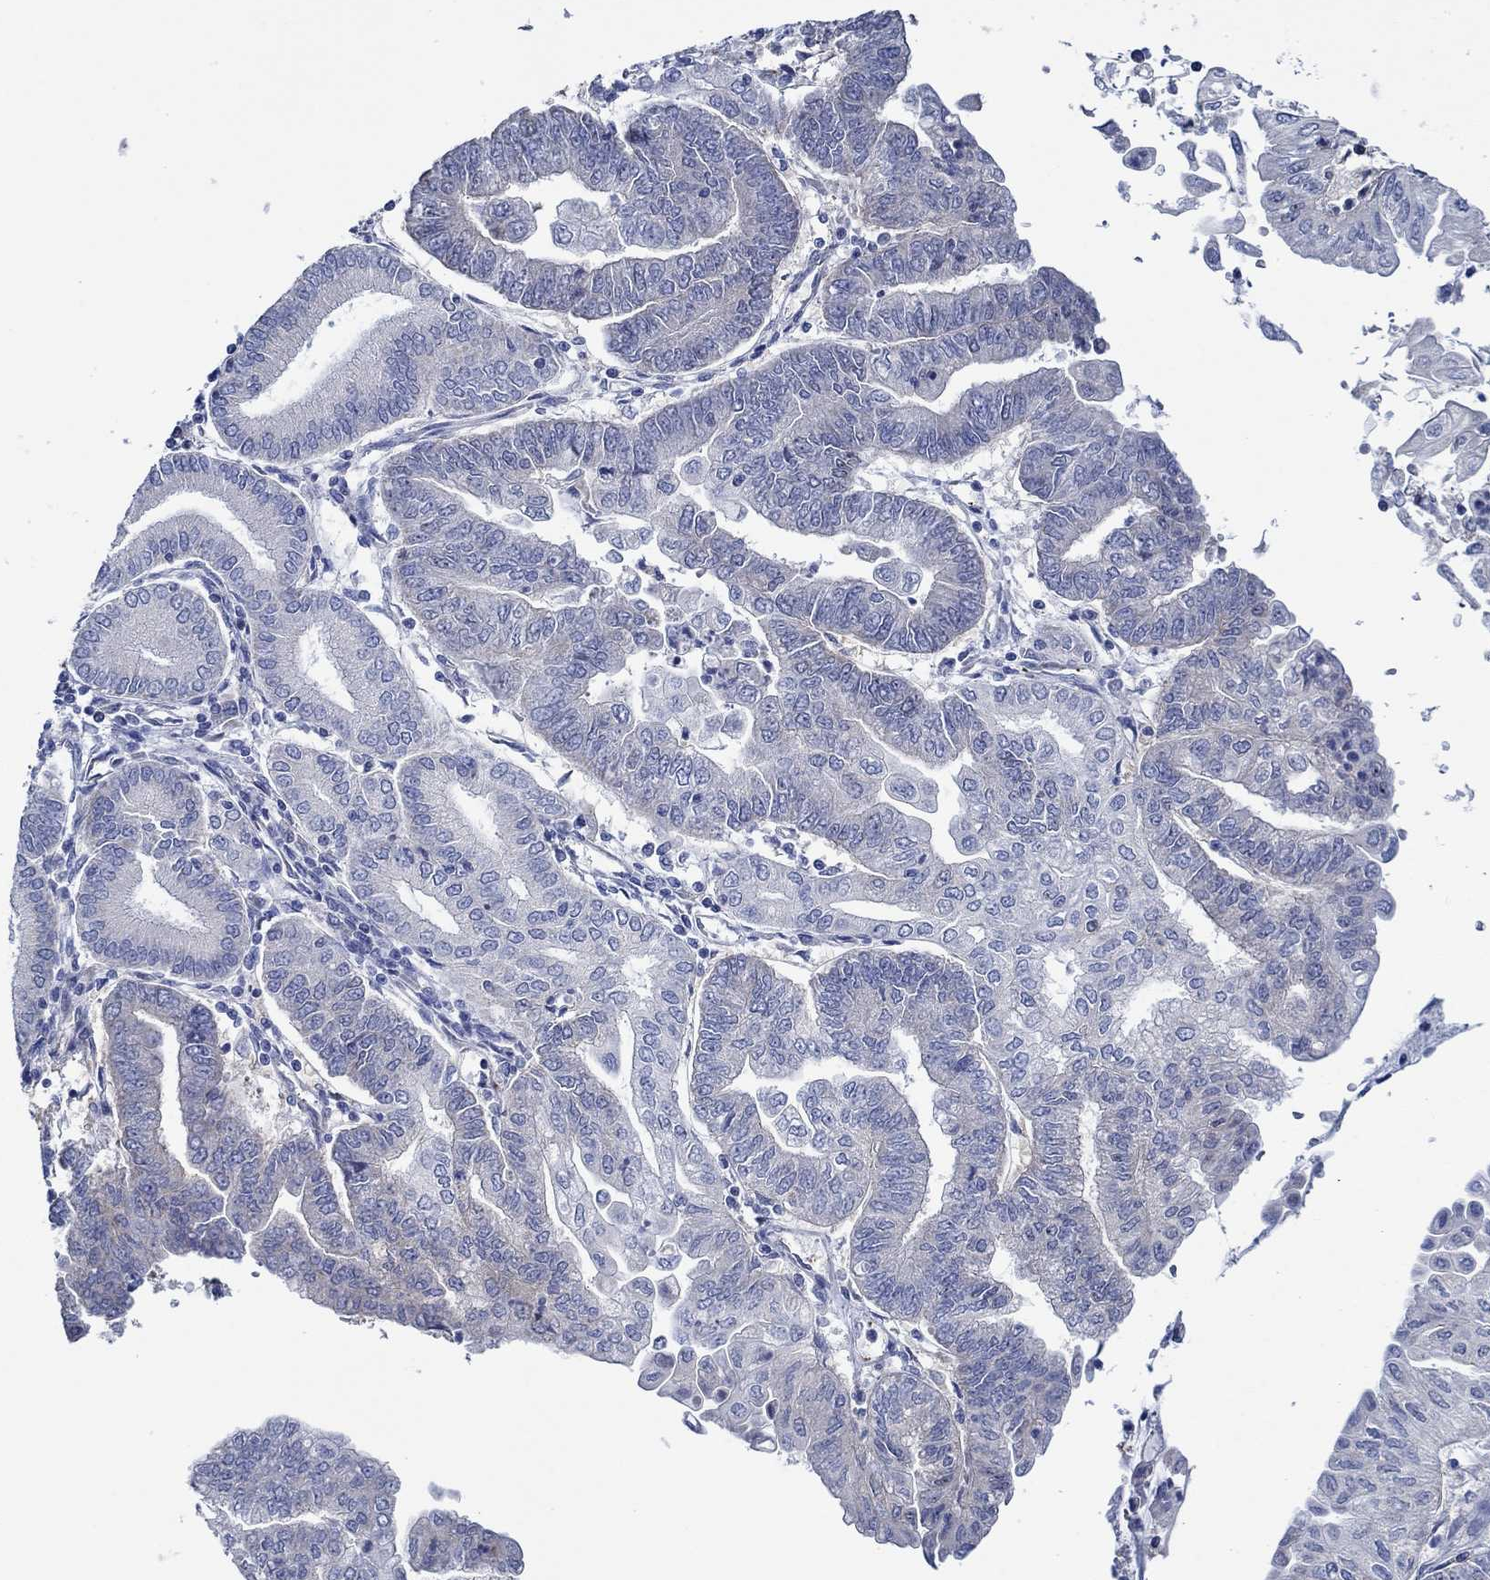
{"staining": {"intensity": "negative", "quantity": "none", "location": "none"}, "tissue": "endometrial cancer", "cell_type": "Tumor cells", "image_type": "cancer", "snomed": [{"axis": "morphology", "description": "Adenocarcinoma, NOS"}, {"axis": "topography", "description": "Endometrium"}], "caption": "Tumor cells are negative for brown protein staining in endometrial cancer.", "gene": "SLC27A3", "patient": {"sex": "female", "age": 55}}